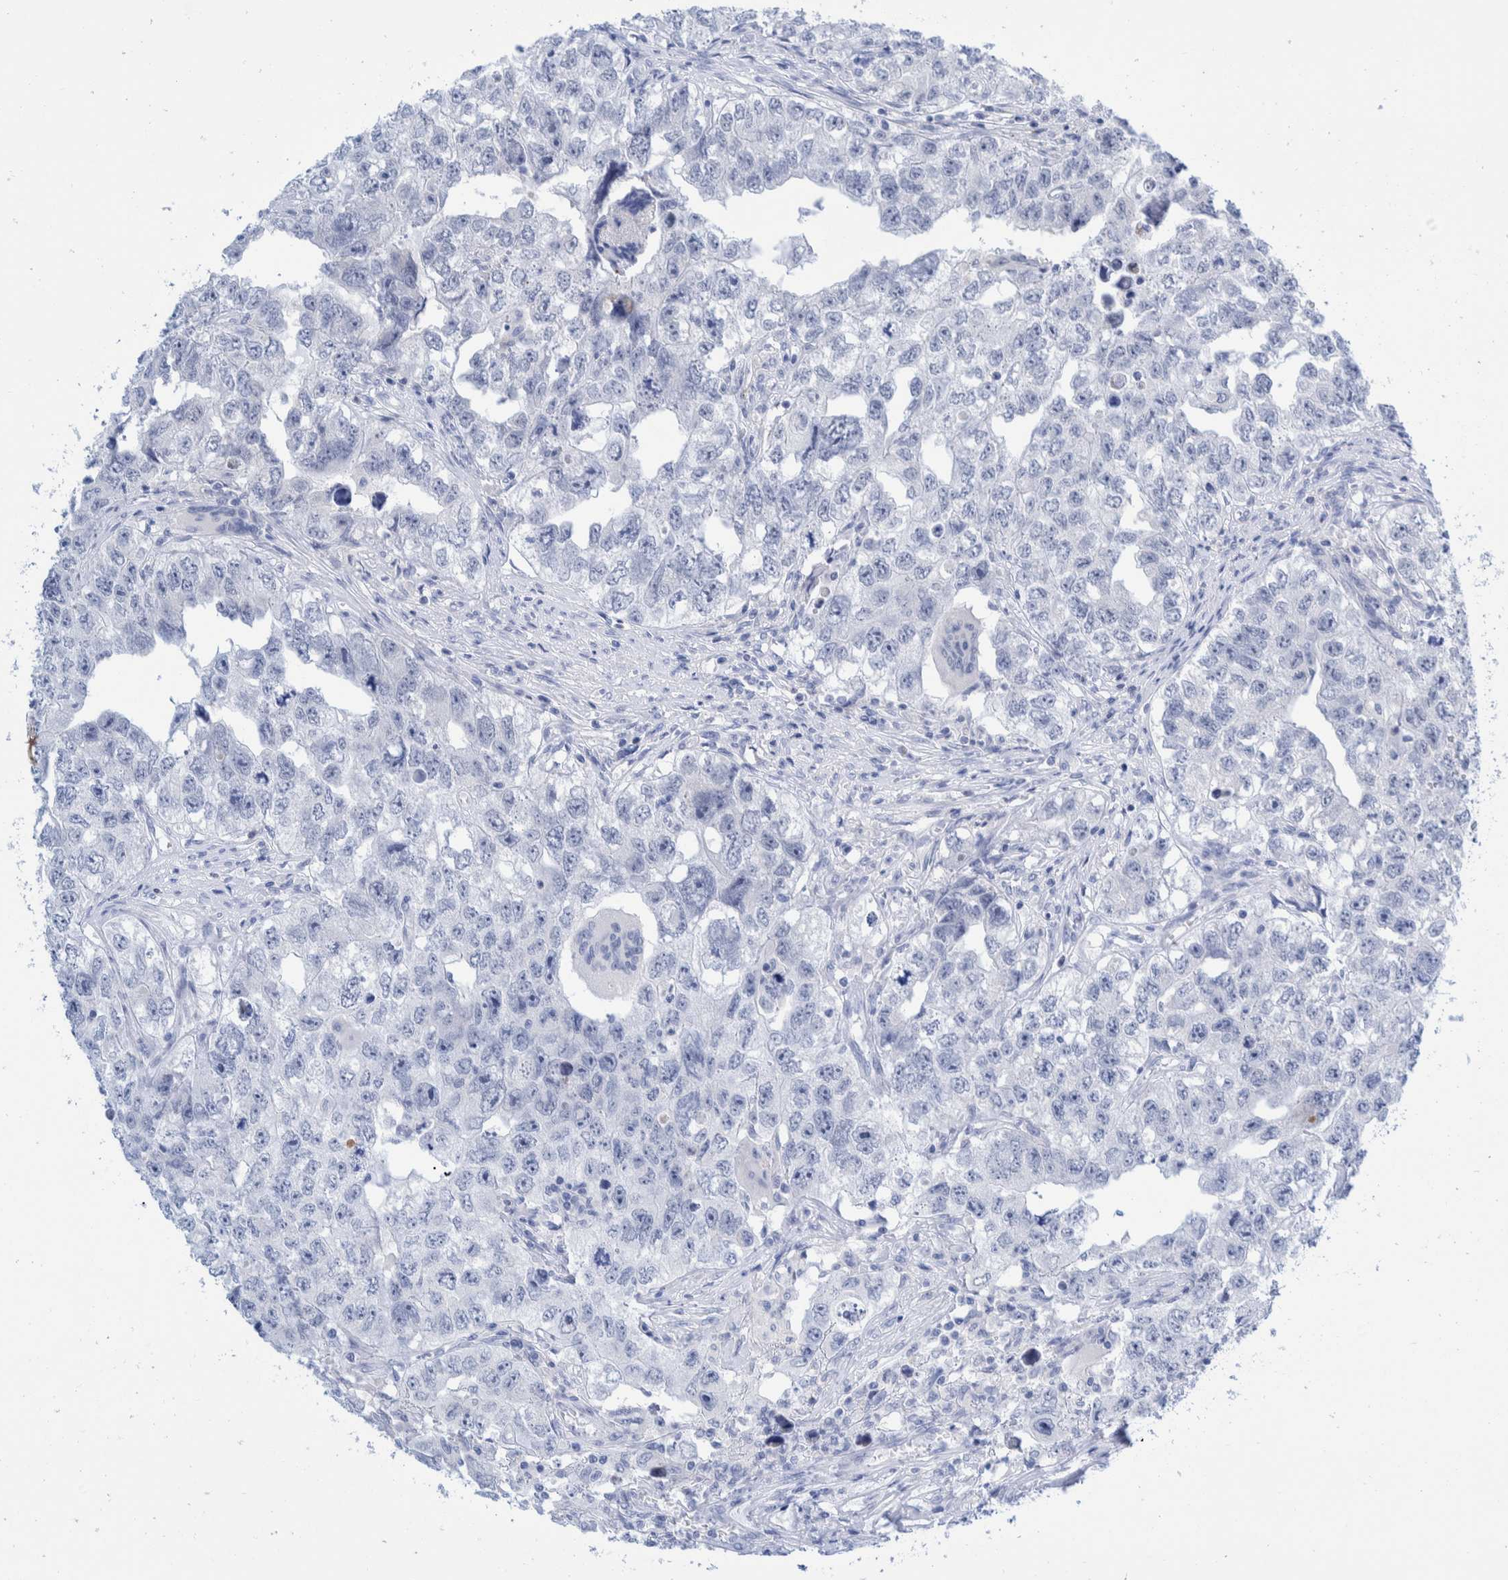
{"staining": {"intensity": "negative", "quantity": "none", "location": "none"}, "tissue": "testis cancer", "cell_type": "Tumor cells", "image_type": "cancer", "snomed": [{"axis": "morphology", "description": "Seminoma, NOS"}, {"axis": "morphology", "description": "Carcinoma, Embryonal, NOS"}, {"axis": "topography", "description": "Testis"}], "caption": "Tumor cells are negative for brown protein staining in testis cancer.", "gene": "KRT14", "patient": {"sex": "male", "age": 43}}